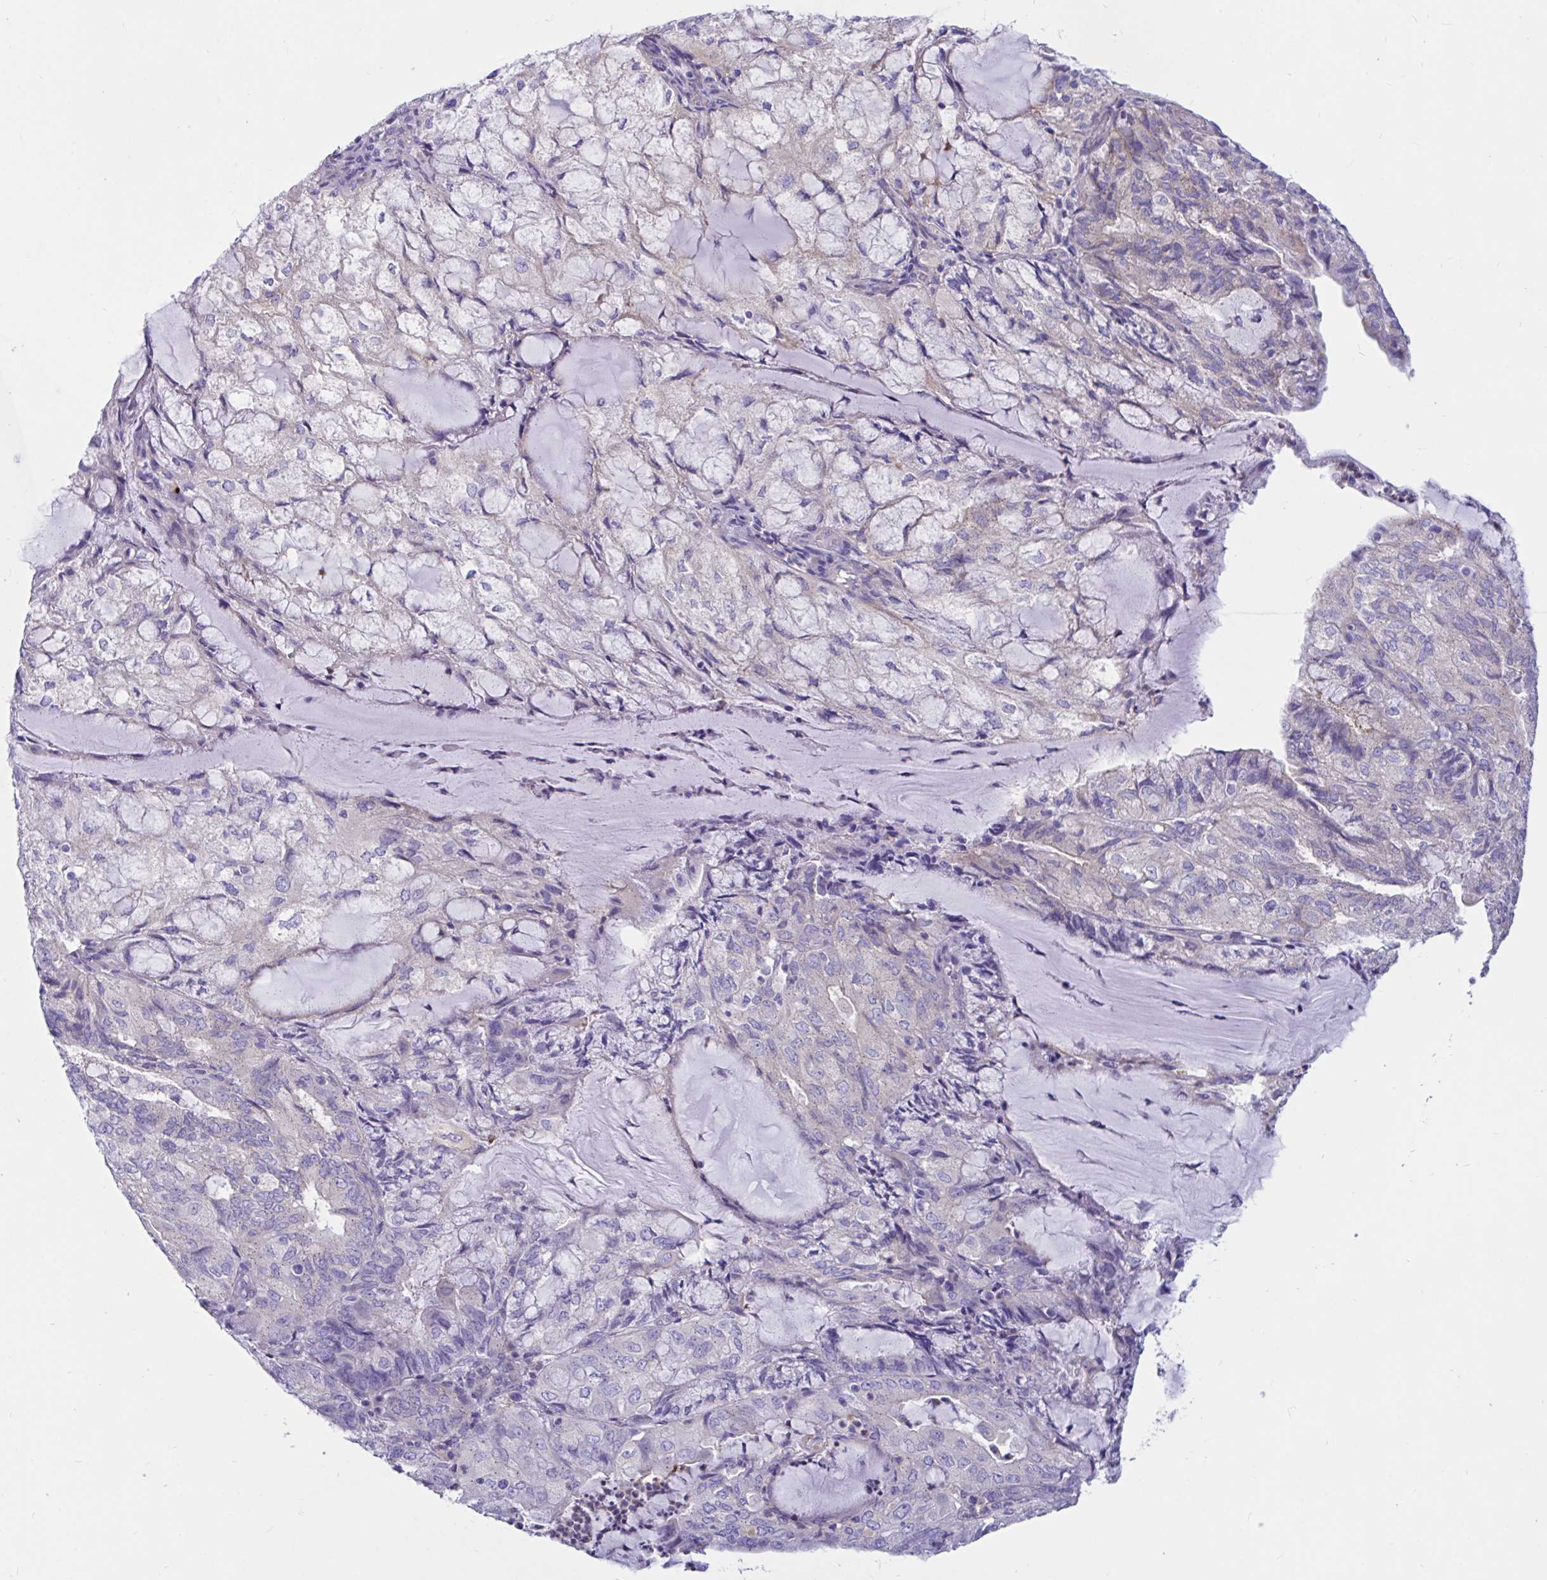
{"staining": {"intensity": "weak", "quantity": "<25%", "location": "cytoplasmic/membranous"}, "tissue": "endometrial cancer", "cell_type": "Tumor cells", "image_type": "cancer", "snomed": [{"axis": "morphology", "description": "Adenocarcinoma, NOS"}, {"axis": "topography", "description": "Endometrium"}], "caption": "An IHC photomicrograph of endometrial adenocarcinoma is shown. There is no staining in tumor cells of endometrial adenocarcinoma.", "gene": "RNASE3", "patient": {"sex": "female", "age": 81}}